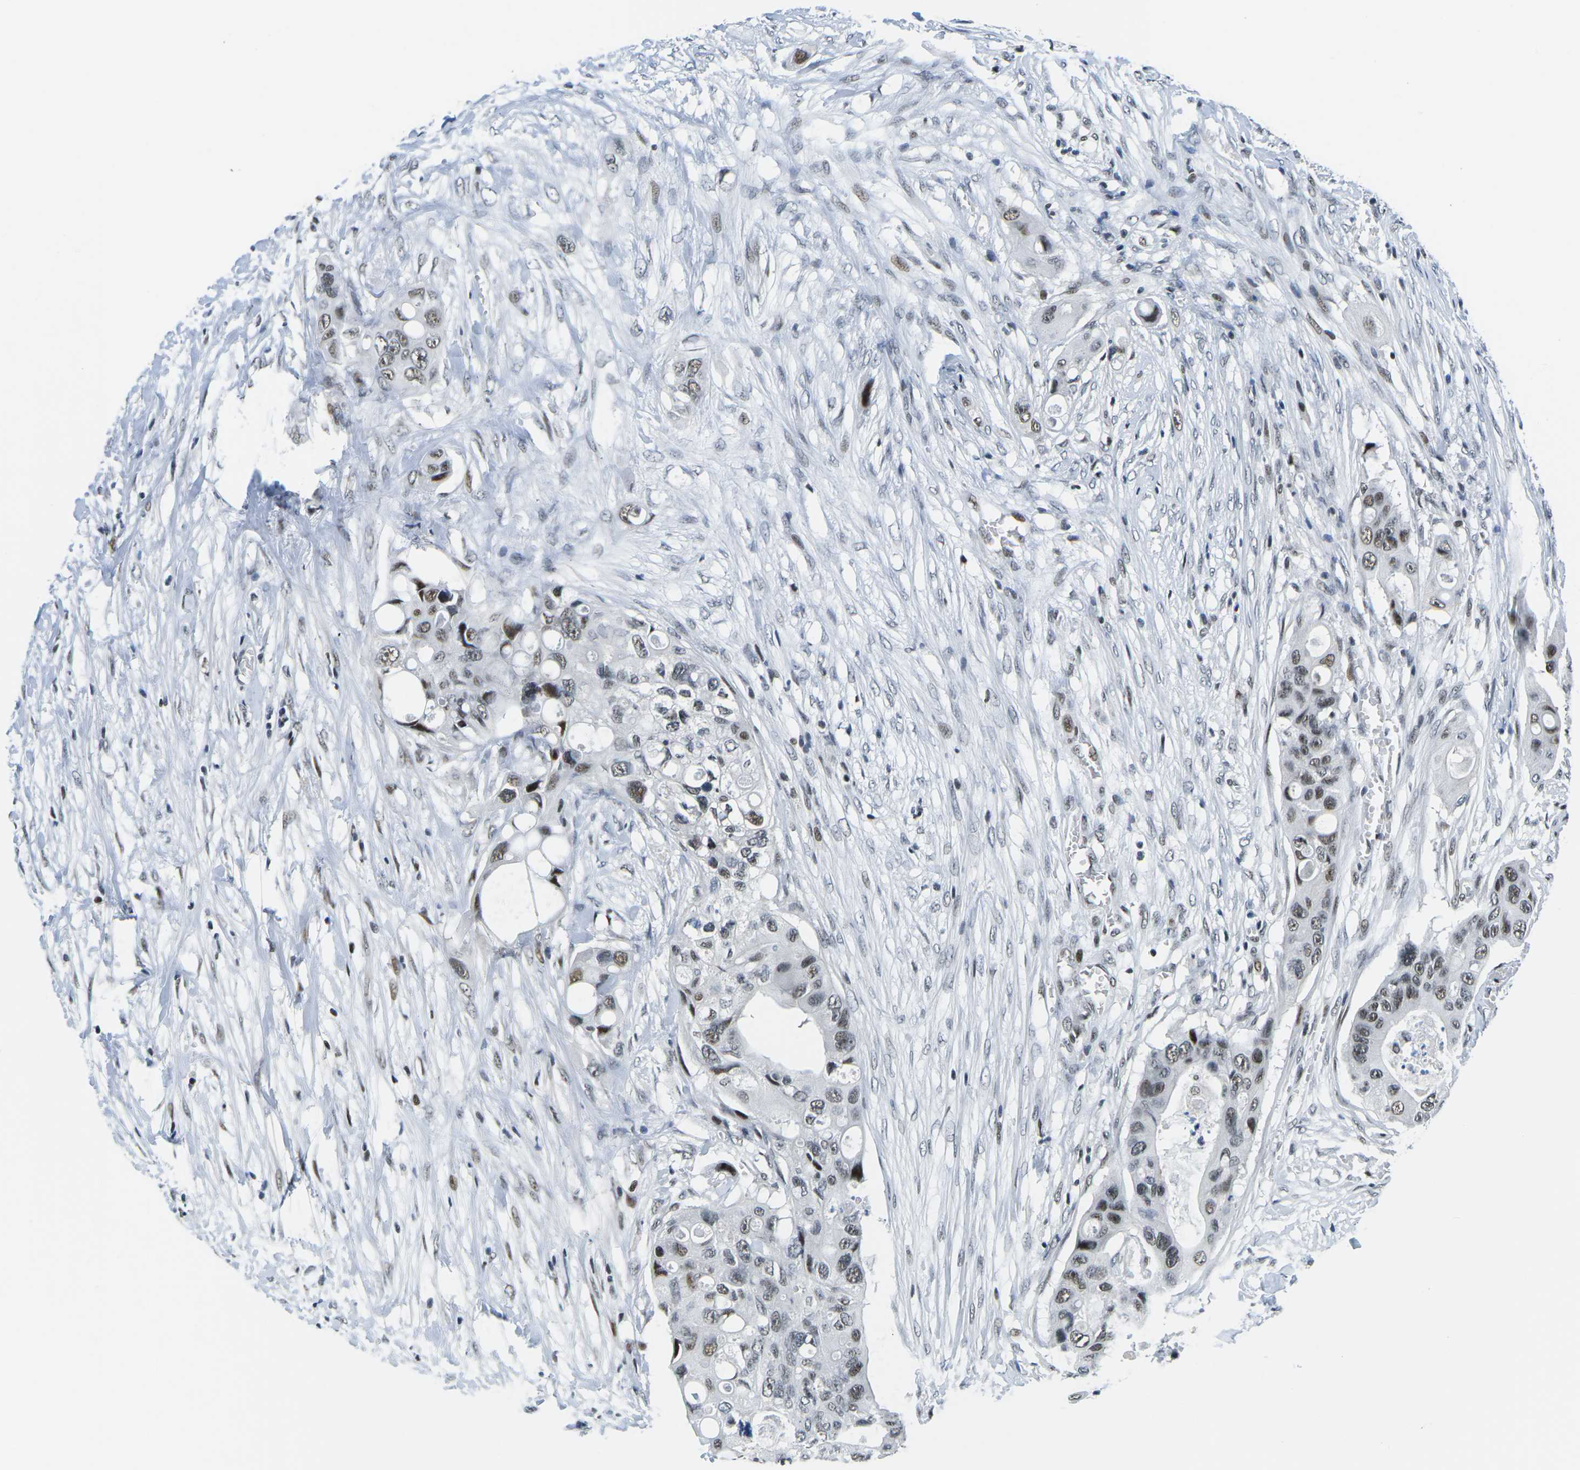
{"staining": {"intensity": "moderate", "quantity": ">75%", "location": "nuclear"}, "tissue": "colorectal cancer", "cell_type": "Tumor cells", "image_type": "cancer", "snomed": [{"axis": "morphology", "description": "Adenocarcinoma, NOS"}, {"axis": "topography", "description": "Colon"}], "caption": "Protein staining of colorectal adenocarcinoma tissue displays moderate nuclear positivity in about >75% of tumor cells.", "gene": "PRPF8", "patient": {"sex": "female", "age": 57}}